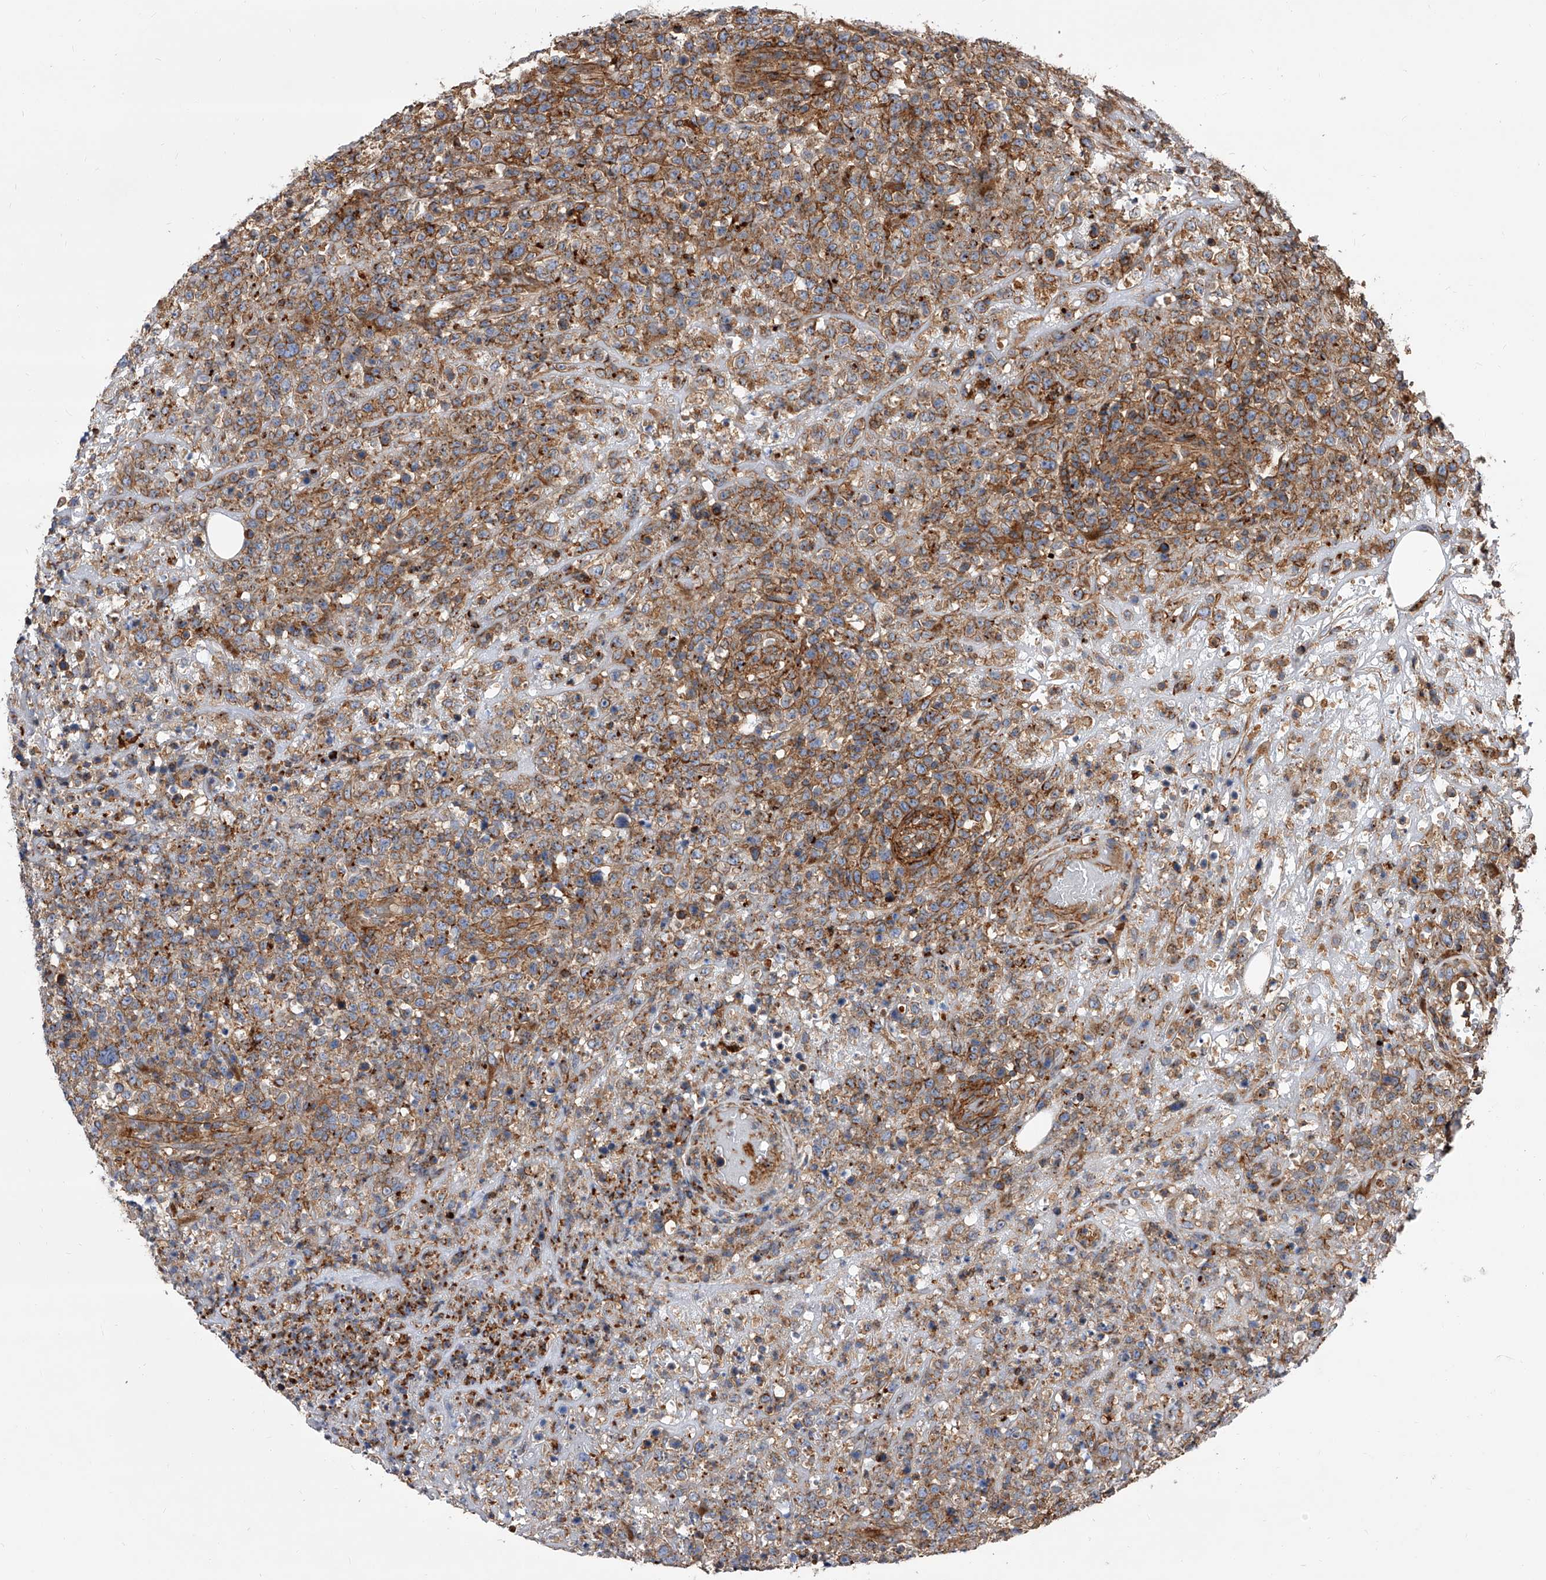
{"staining": {"intensity": "moderate", "quantity": ">75%", "location": "cytoplasmic/membranous"}, "tissue": "lymphoma", "cell_type": "Tumor cells", "image_type": "cancer", "snomed": [{"axis": "morphology", "description": "Malignant lymphoma, non-Hodgkin's type, High grade"}, {"axis": "topography", "description": "Colon"}], "caption": "Tumor cells reveal medium levels of moderate cytoplasmic/membranous positivity in approximately >75% of cells in human high-grade malignant lymphoma, non-Hodgkin's type.", "gene": "PISD", "patient": {"sex": "female", "age": 53}}